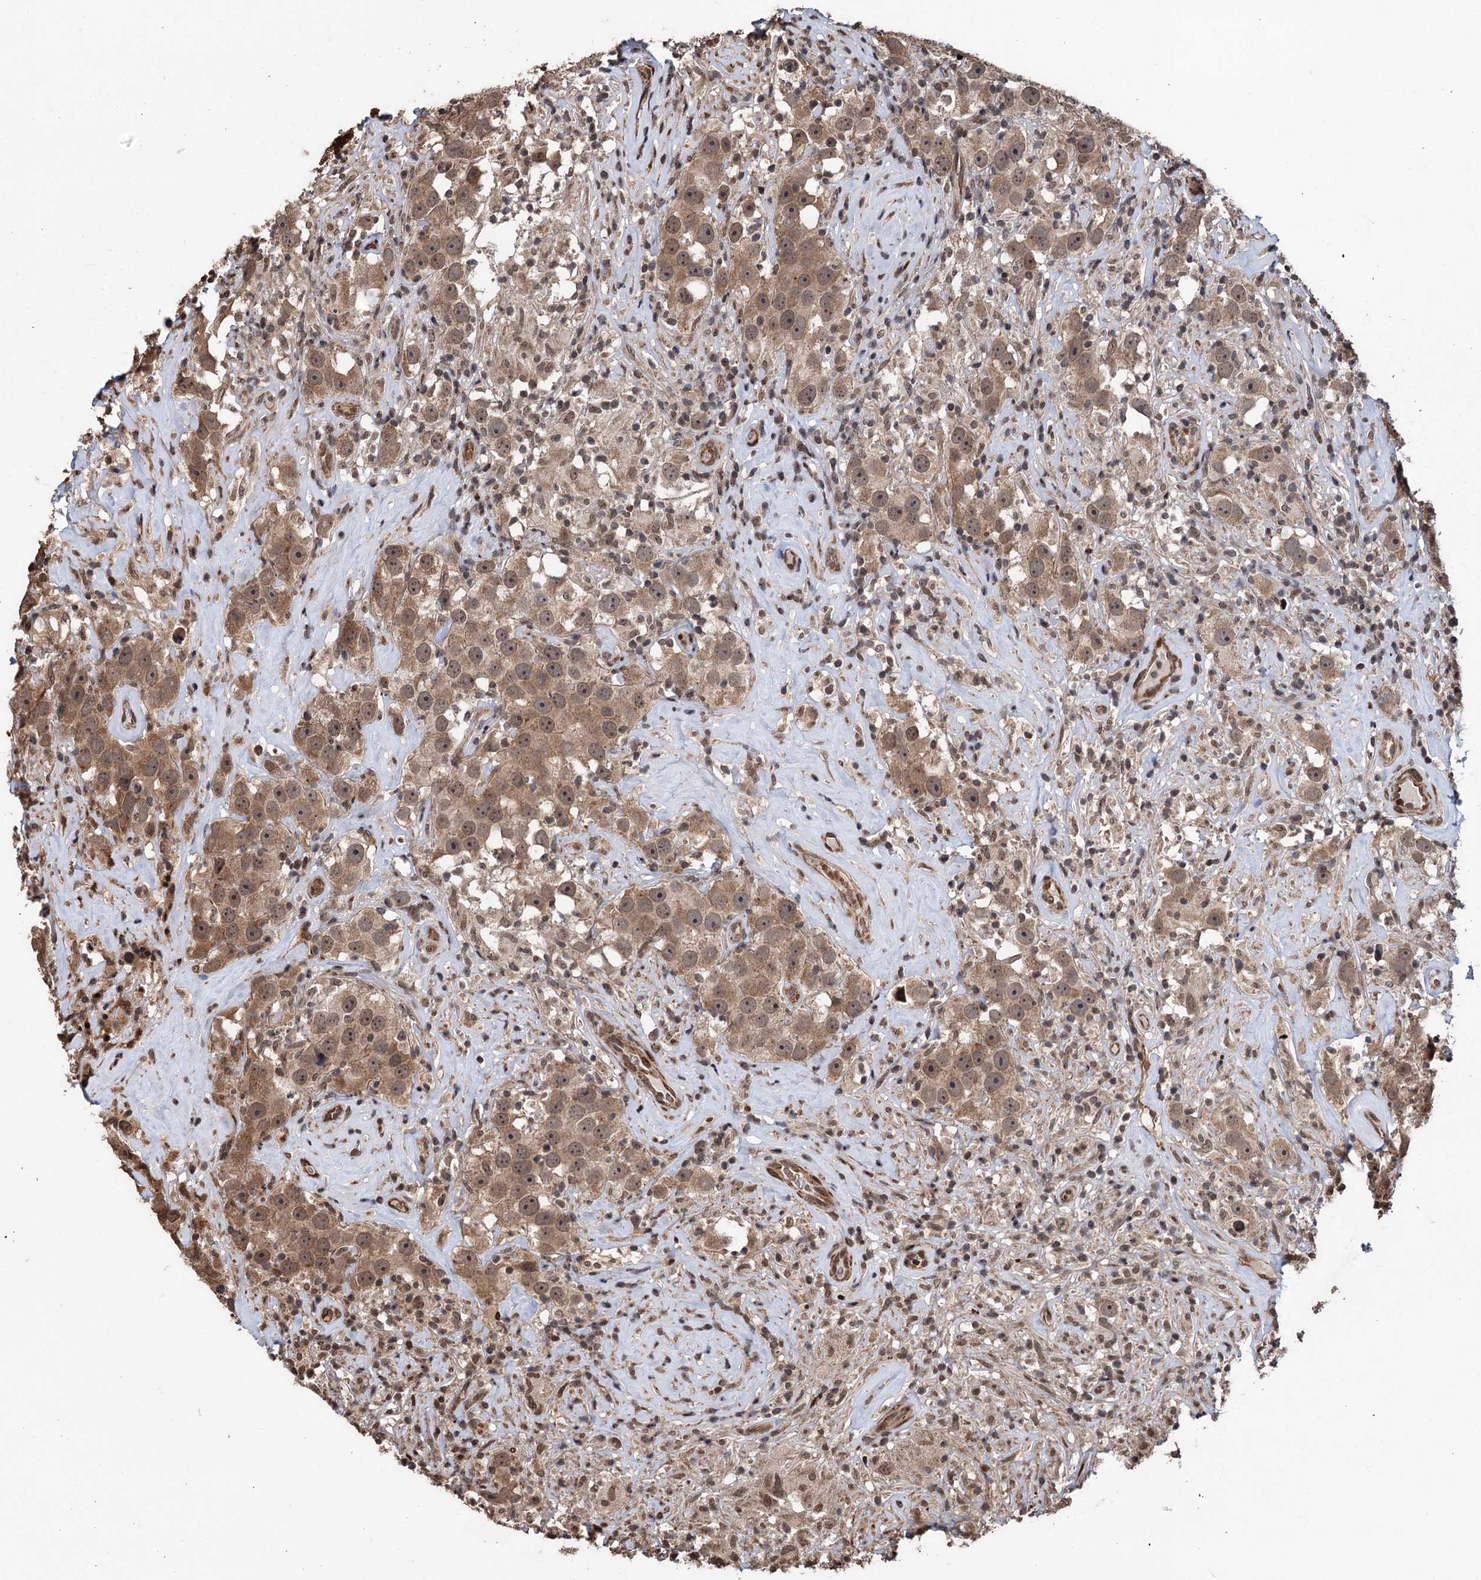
{"staining": {"intensity": "moderate", "quantity": ">75%", "location": "cytoplasmic/membranous,nuclear"}, "tissue": "testis cancer", "cell_type": "Tumor cells", "image_type": "cancer", "snomed": [{"axis": "morphology", "description": "Seminoma, NOS"}, {"axis": "topography", "description": "Testis"}], "caption": "The histopathology image reveals immunohistochemical staining of testis cancer. There is moderate cytoplasmic/membranous and nuclear staining is present in approximately >75% of tumor cells.", "gene": "EYA4", "patient": {"sex": "male", "age": 49}}